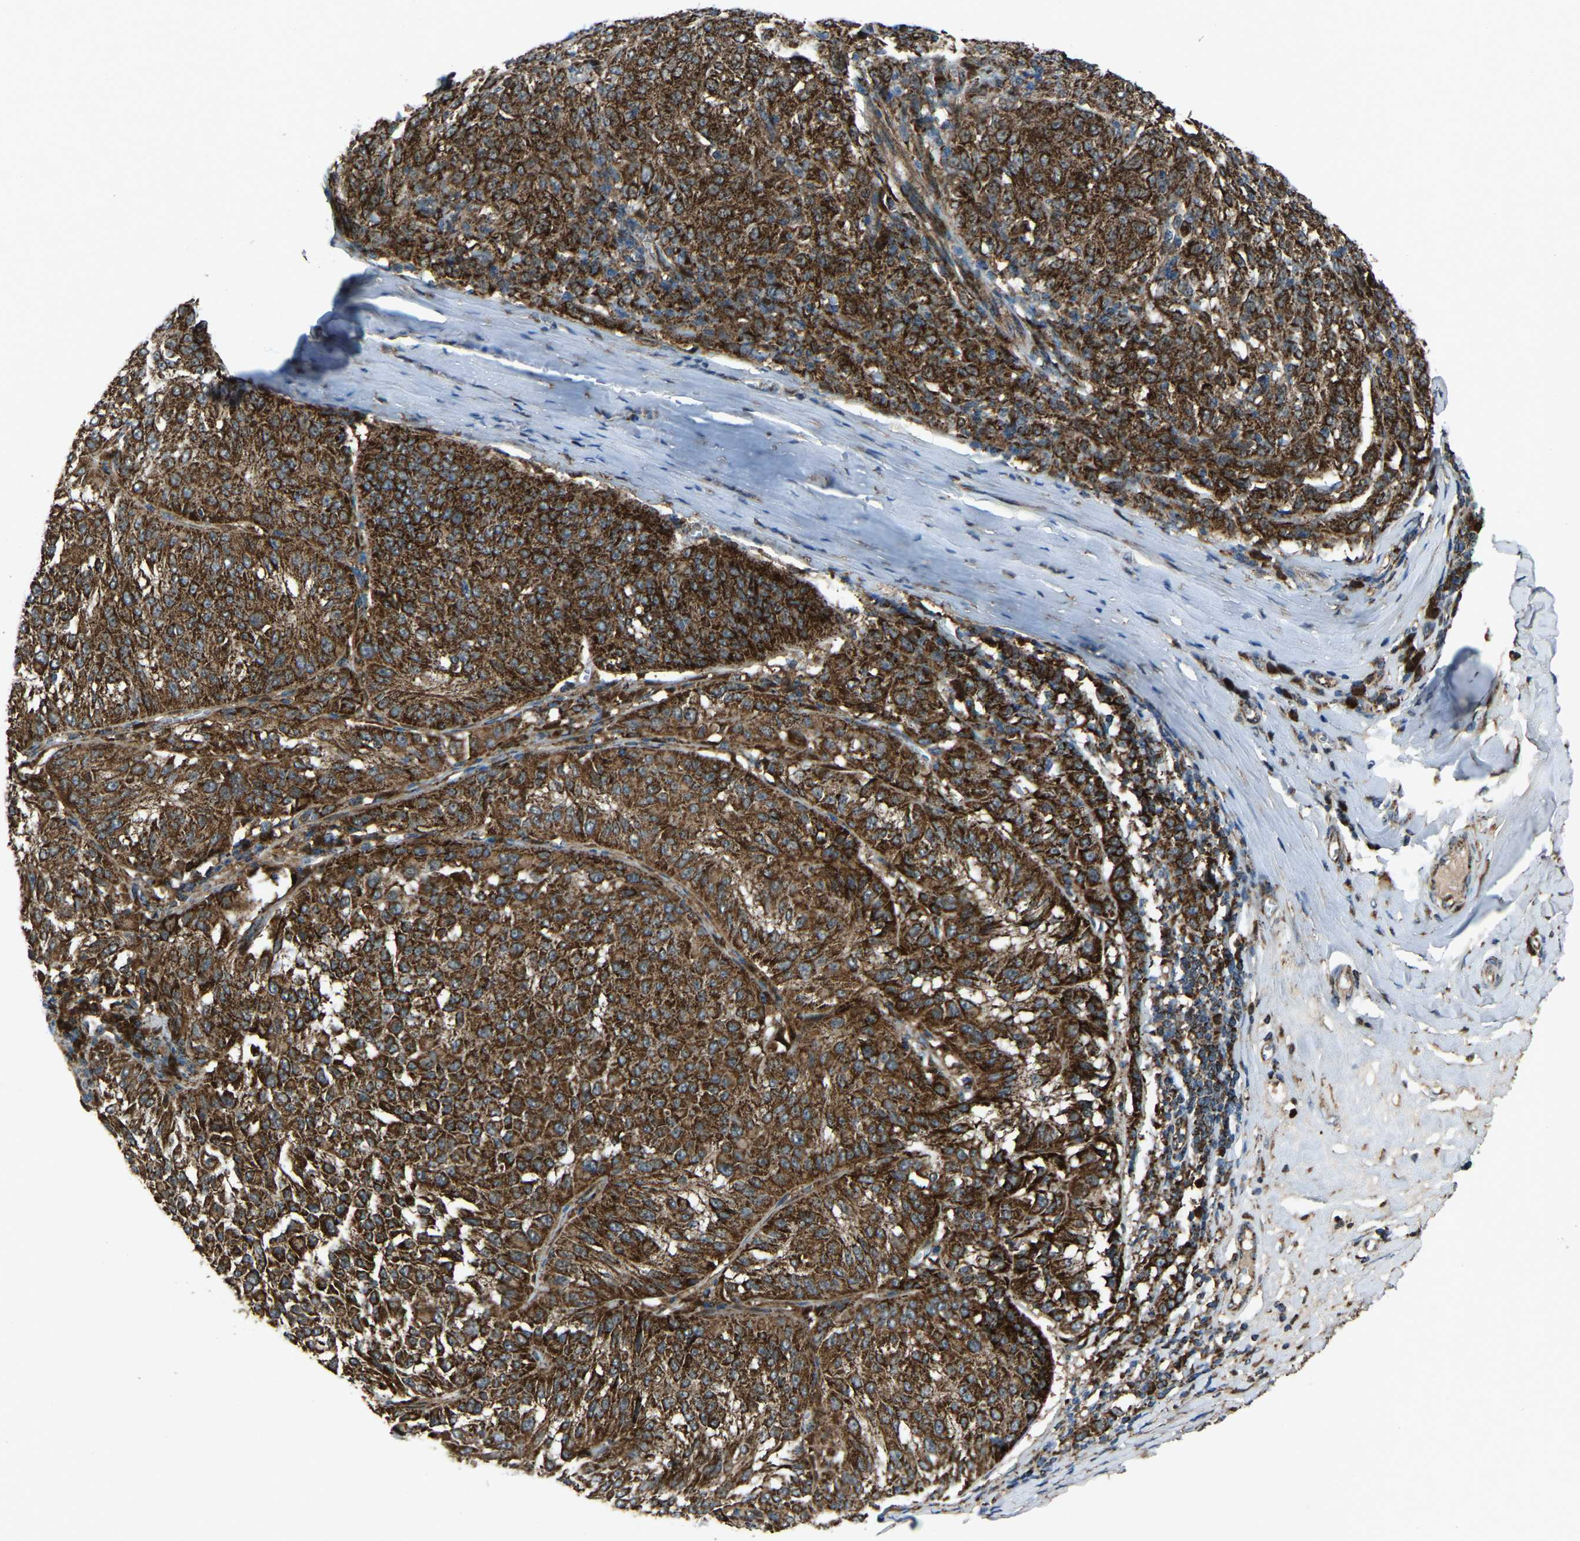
{"staining": {"intensity": "strong", "quantity": ">75%", "location": "cytoplasmic/membranous"}, "tissue": "melanoma", "cell_type": "Tumor cells", "image_type": "cancer", "snomed": [{"axis": "morphology", "description": "Malignant melanoma, NOS"}, {"axis": "topography", "description": "Skin"}], "caption": "Malignant melanoma stained with a brown dye exhibits strong cytoplasmic/membranous positive expression in approximately >75% of tumor cells.", "gene": "AKR1A1", "patient": {"sex": "female", "age": 72}}